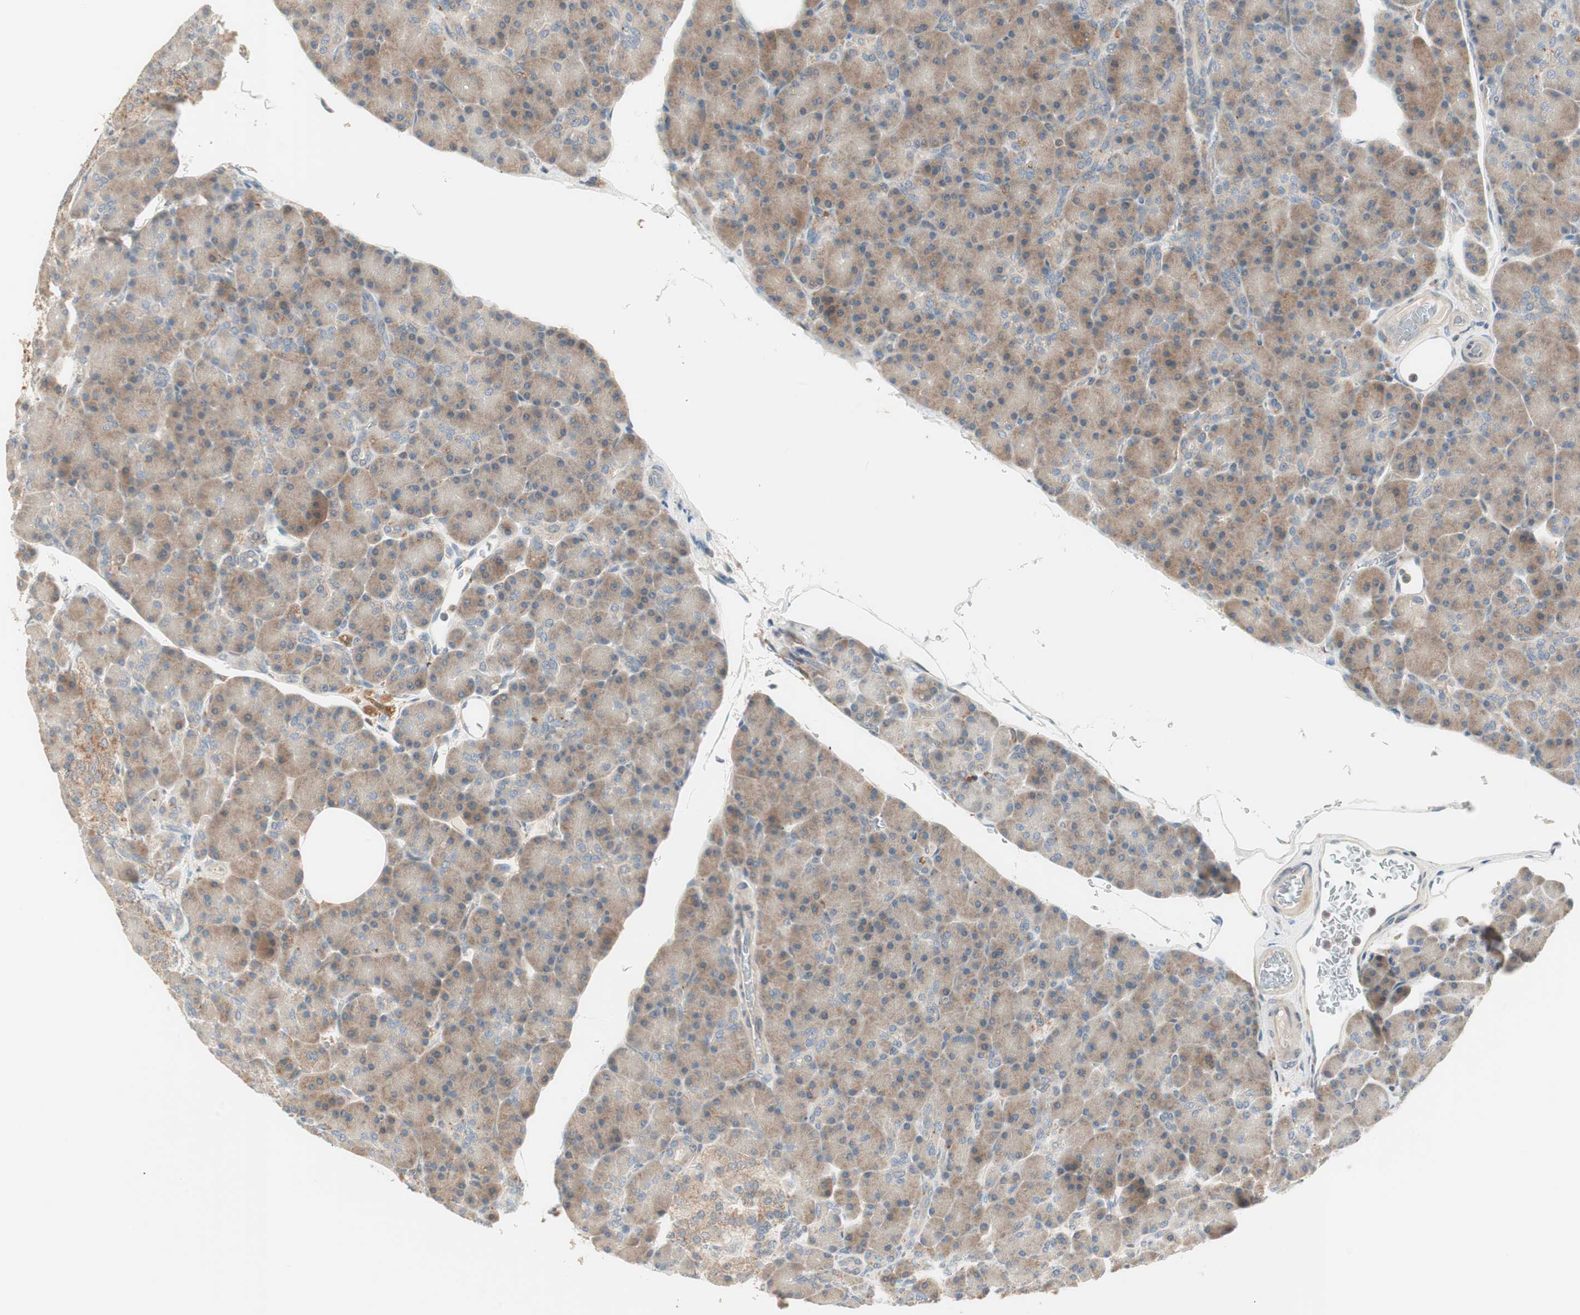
{"staining": {"intensity": "weak", "quantity": ">75%", "location": "cytoplasmic/membranous"}, "tissue": "pancreas", "cell_type": "Exocrine glandular cells", "image_type": "normal", "snomed": [{"axis": "morphology", "description": "Normal tissue, NOS"}, {"axis": "topography", "description": "Pancreas"}], "caption": "A photomicrograph of human pancreas stained for a protein exhibits weak cytoplasmic/membranous brown staining in exocrine glandular cells. (Brightfield microscopy of DAB IHC at high magnification).", "gene": "SFRP1", "patient": {"sex": "female", "age": 43}}